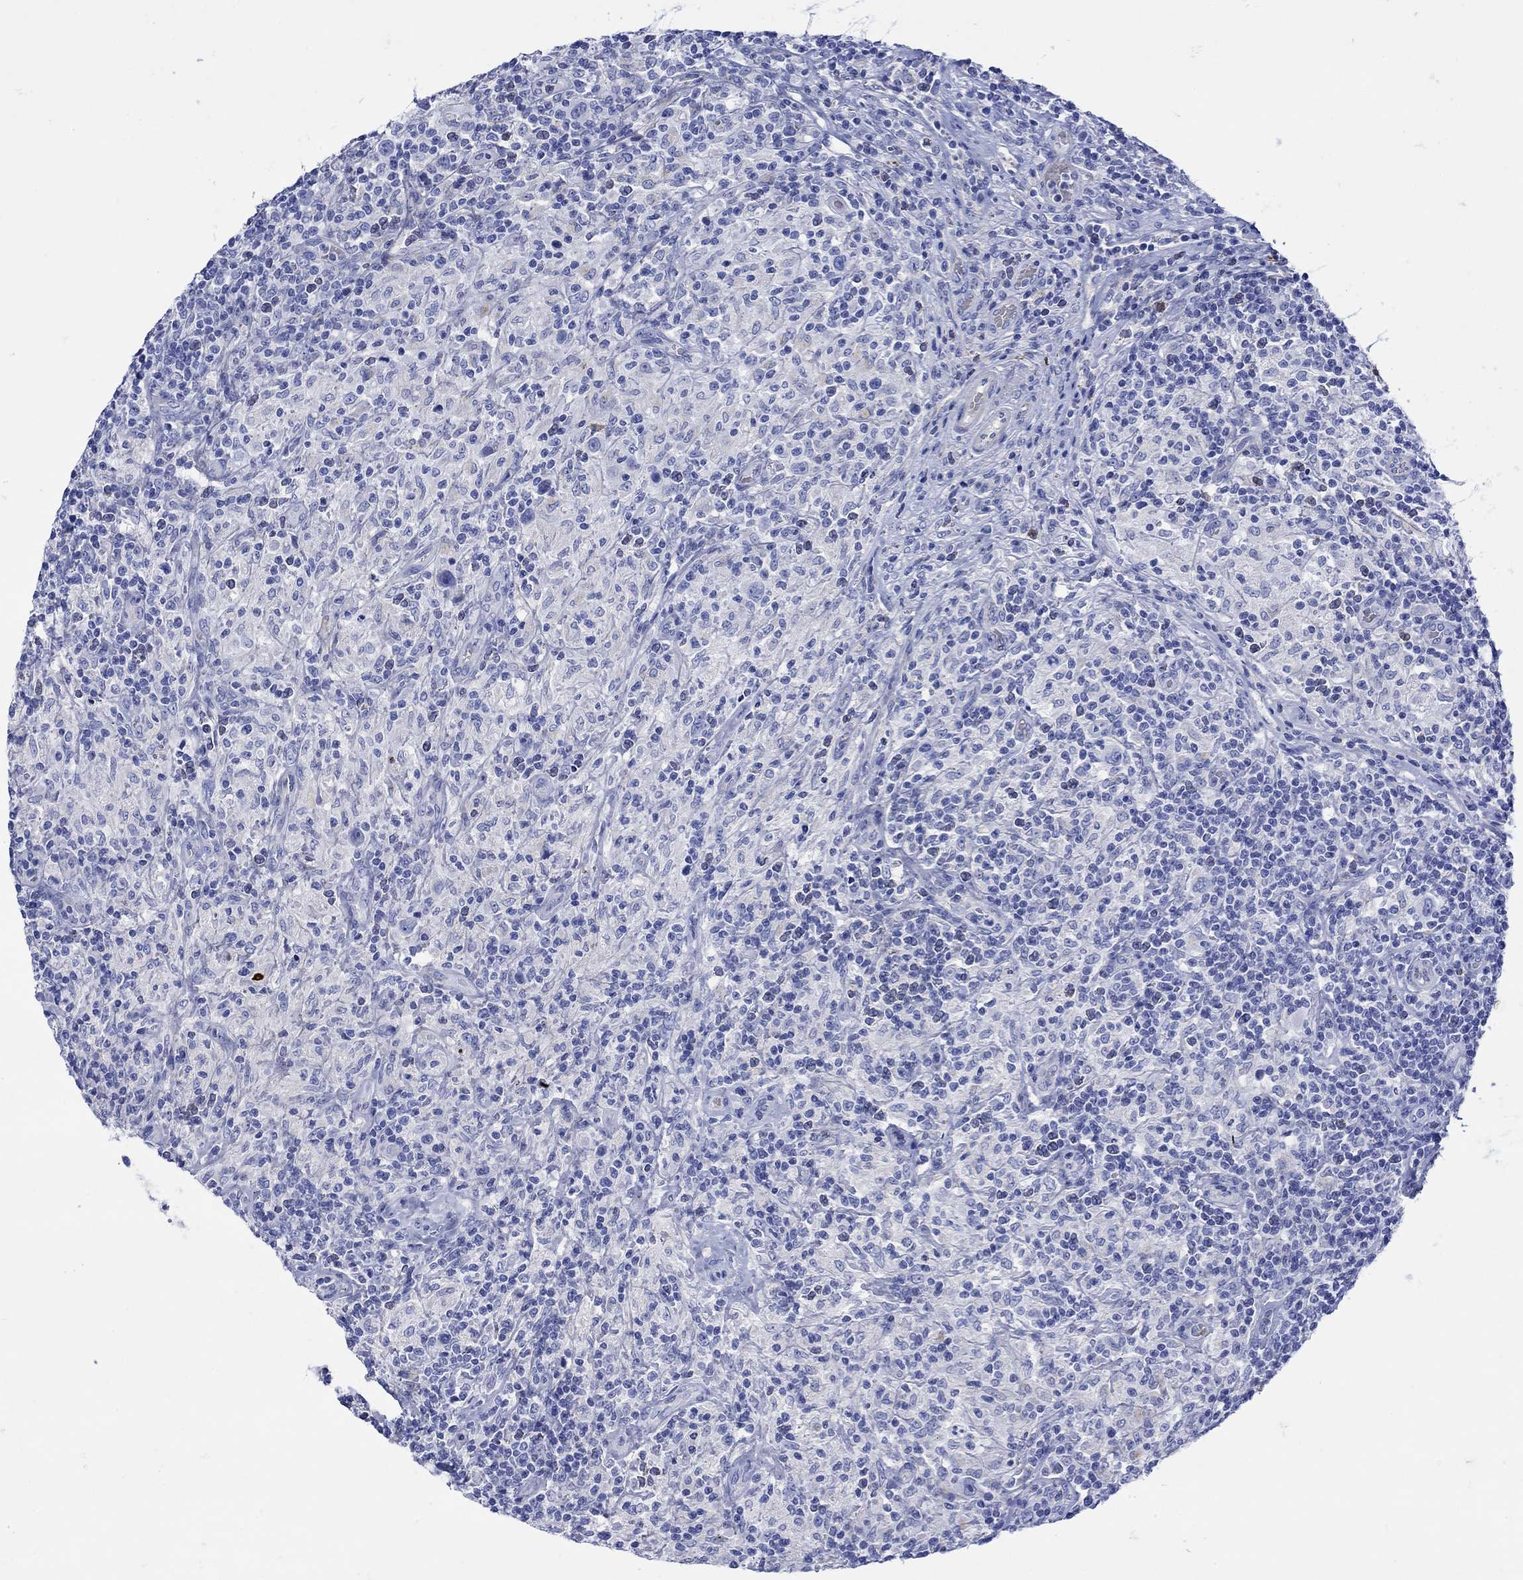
{"staining": {"intensity": "negative", "quantity": "none", "location": "none"}, "tissue": "lymphoma", "cell_type": "Tumor cells", "image_type": "cancer", "snomed": [{"axis": "morphology", "description": "Hodgkin's disease, NOS"}, {"axis": "topography", "description": "Lymph node"}], "caption": "Tumor cells show no significant staining in lymphoma.", "gene": "ANKMY1", "patient": {"sex": "male", "age": 70}}